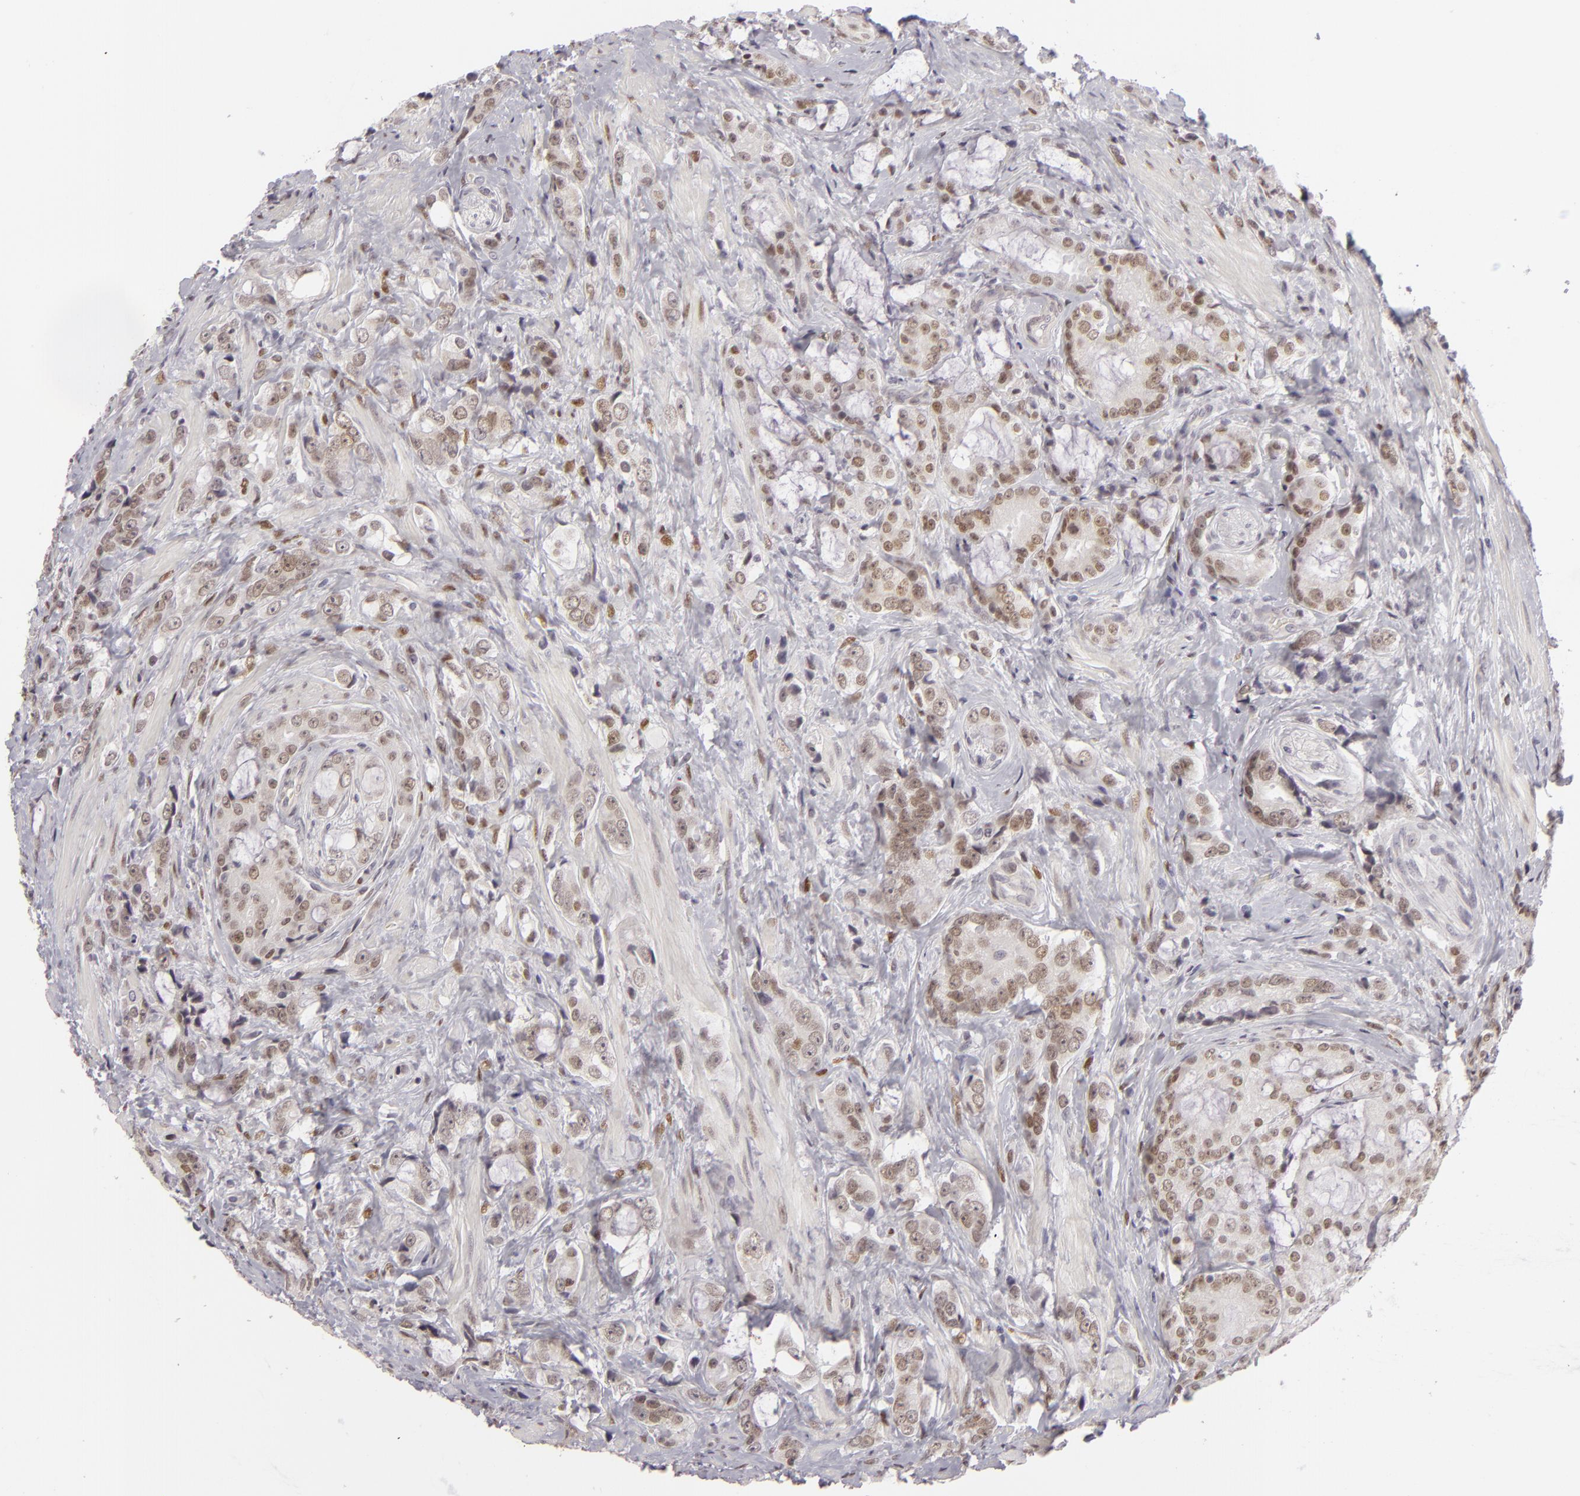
{"staining": {"intensity": "weak", "quantity": "25%-75%", "location": "nuclear"}, "tissue": "prostate cancer", "cell_type": "Tumor cells", "image_type": "cancer", "snomed": [{"axis": "morphology", "description": "Adenocarcinoma, Medium grade"}, {"axis": "topography", "description": "Prostate"}], "caption": "A high-resolution image shows immunohistochemistry staining of prostate medium-grade adenocarcinoma, which displays weak nuclear positivity in about 25%-75% of tumor cells. The protein is shown in brown color, while the nuclei are stained blue.", "gene": "SIX1", "patient": {"sex": "male", "age": 70}}